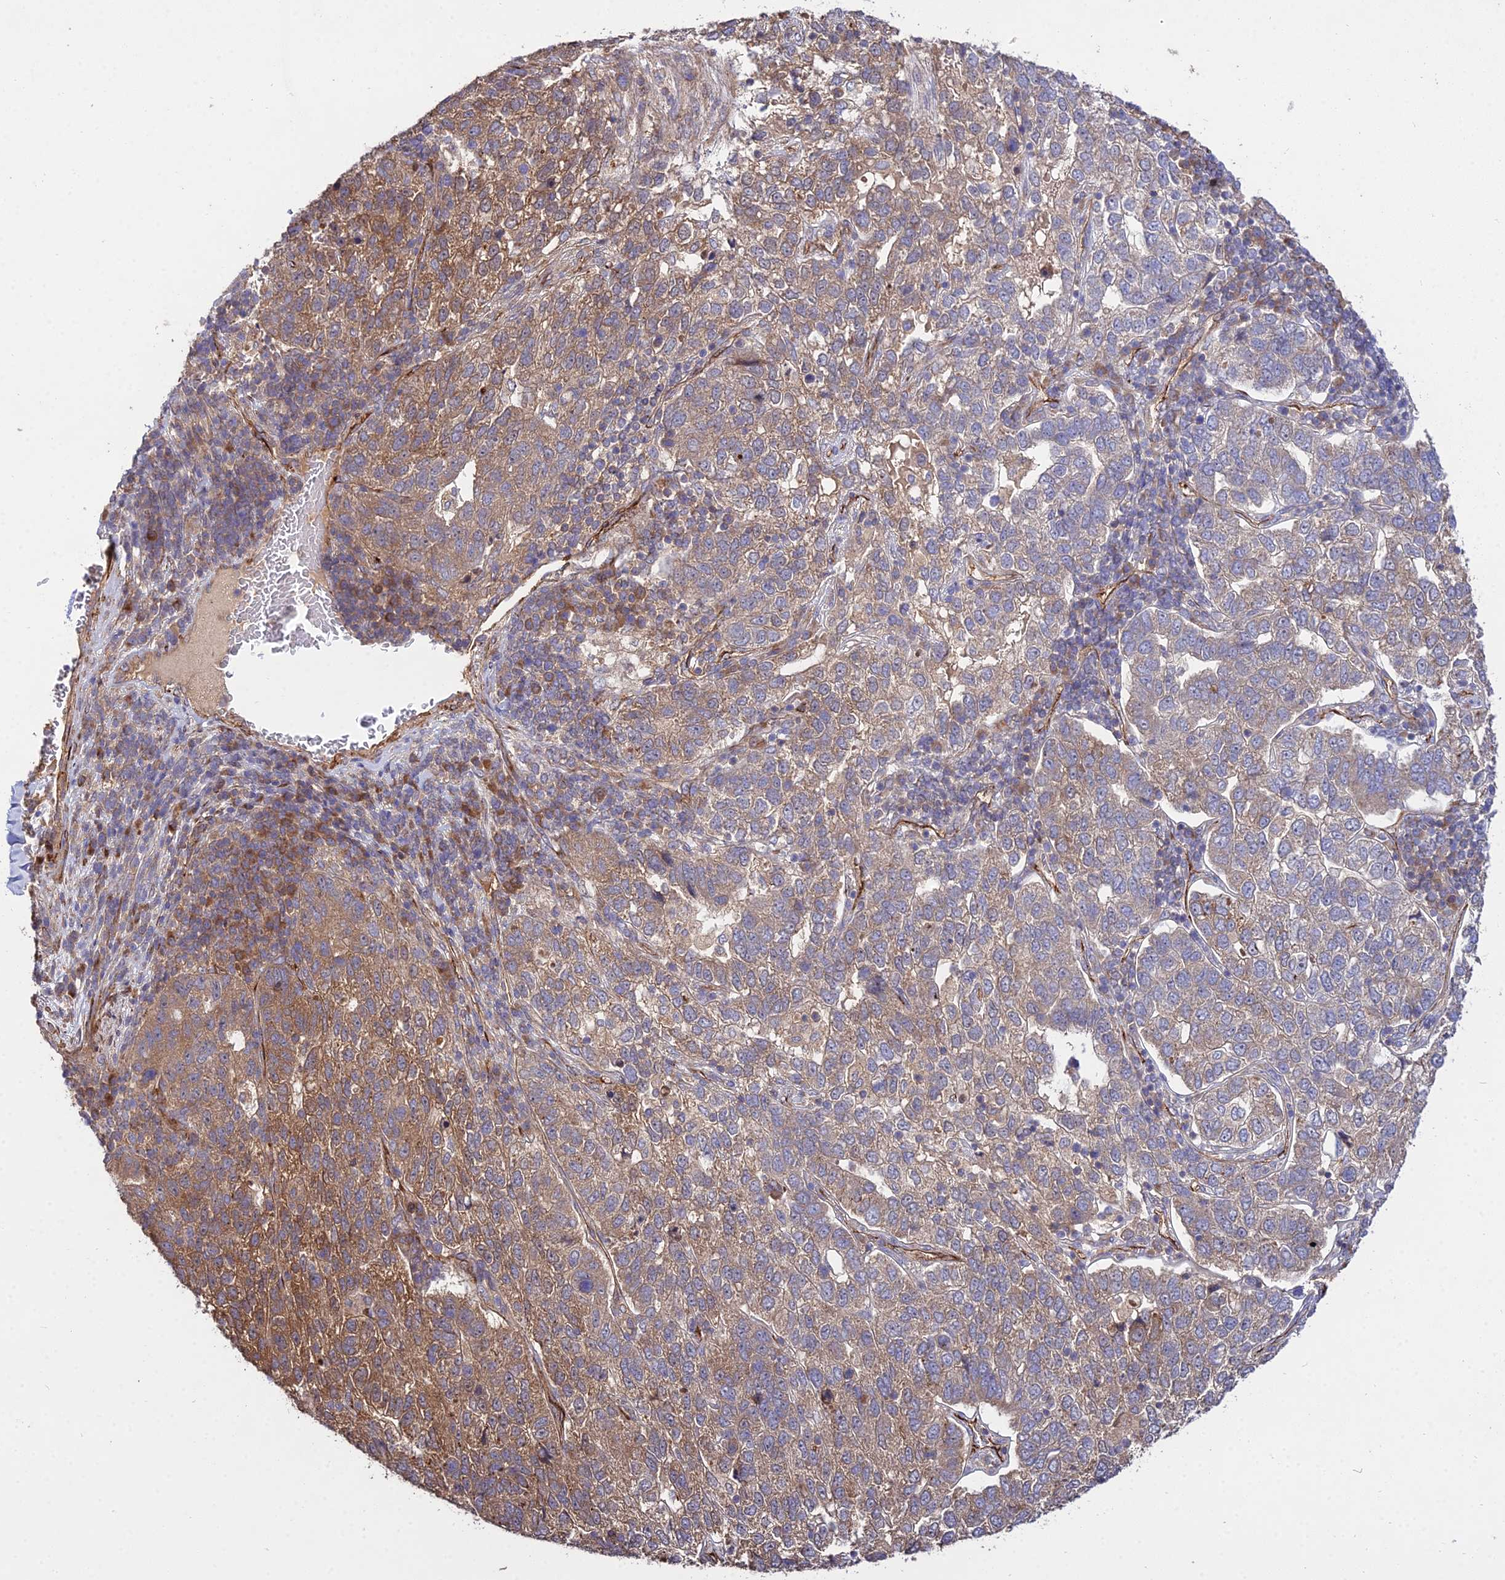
{"staining": {"intensity": "moderate", "quantity": "25%-75%", "location": "cytoplasmic/membranous"}, "tissue": "pancreatic cancer", "cell_type": "Tumor cells", "image_type": "cancer", "snomed": [{"axis": "morphology", "description": "Adenocarcinoma, NOS"}, {"axis": "topography", "description": "Pancreas"}], "caption": "This photomicrograph demonstrates immunohistochemistry staining of pancreatic cancer, with medium moderate cytoplasmic/membranous positivity in approximately 25%-75% of tumor cells.", "gene": "GRTP1", "patient": {"sex": "female", "age": 61}}